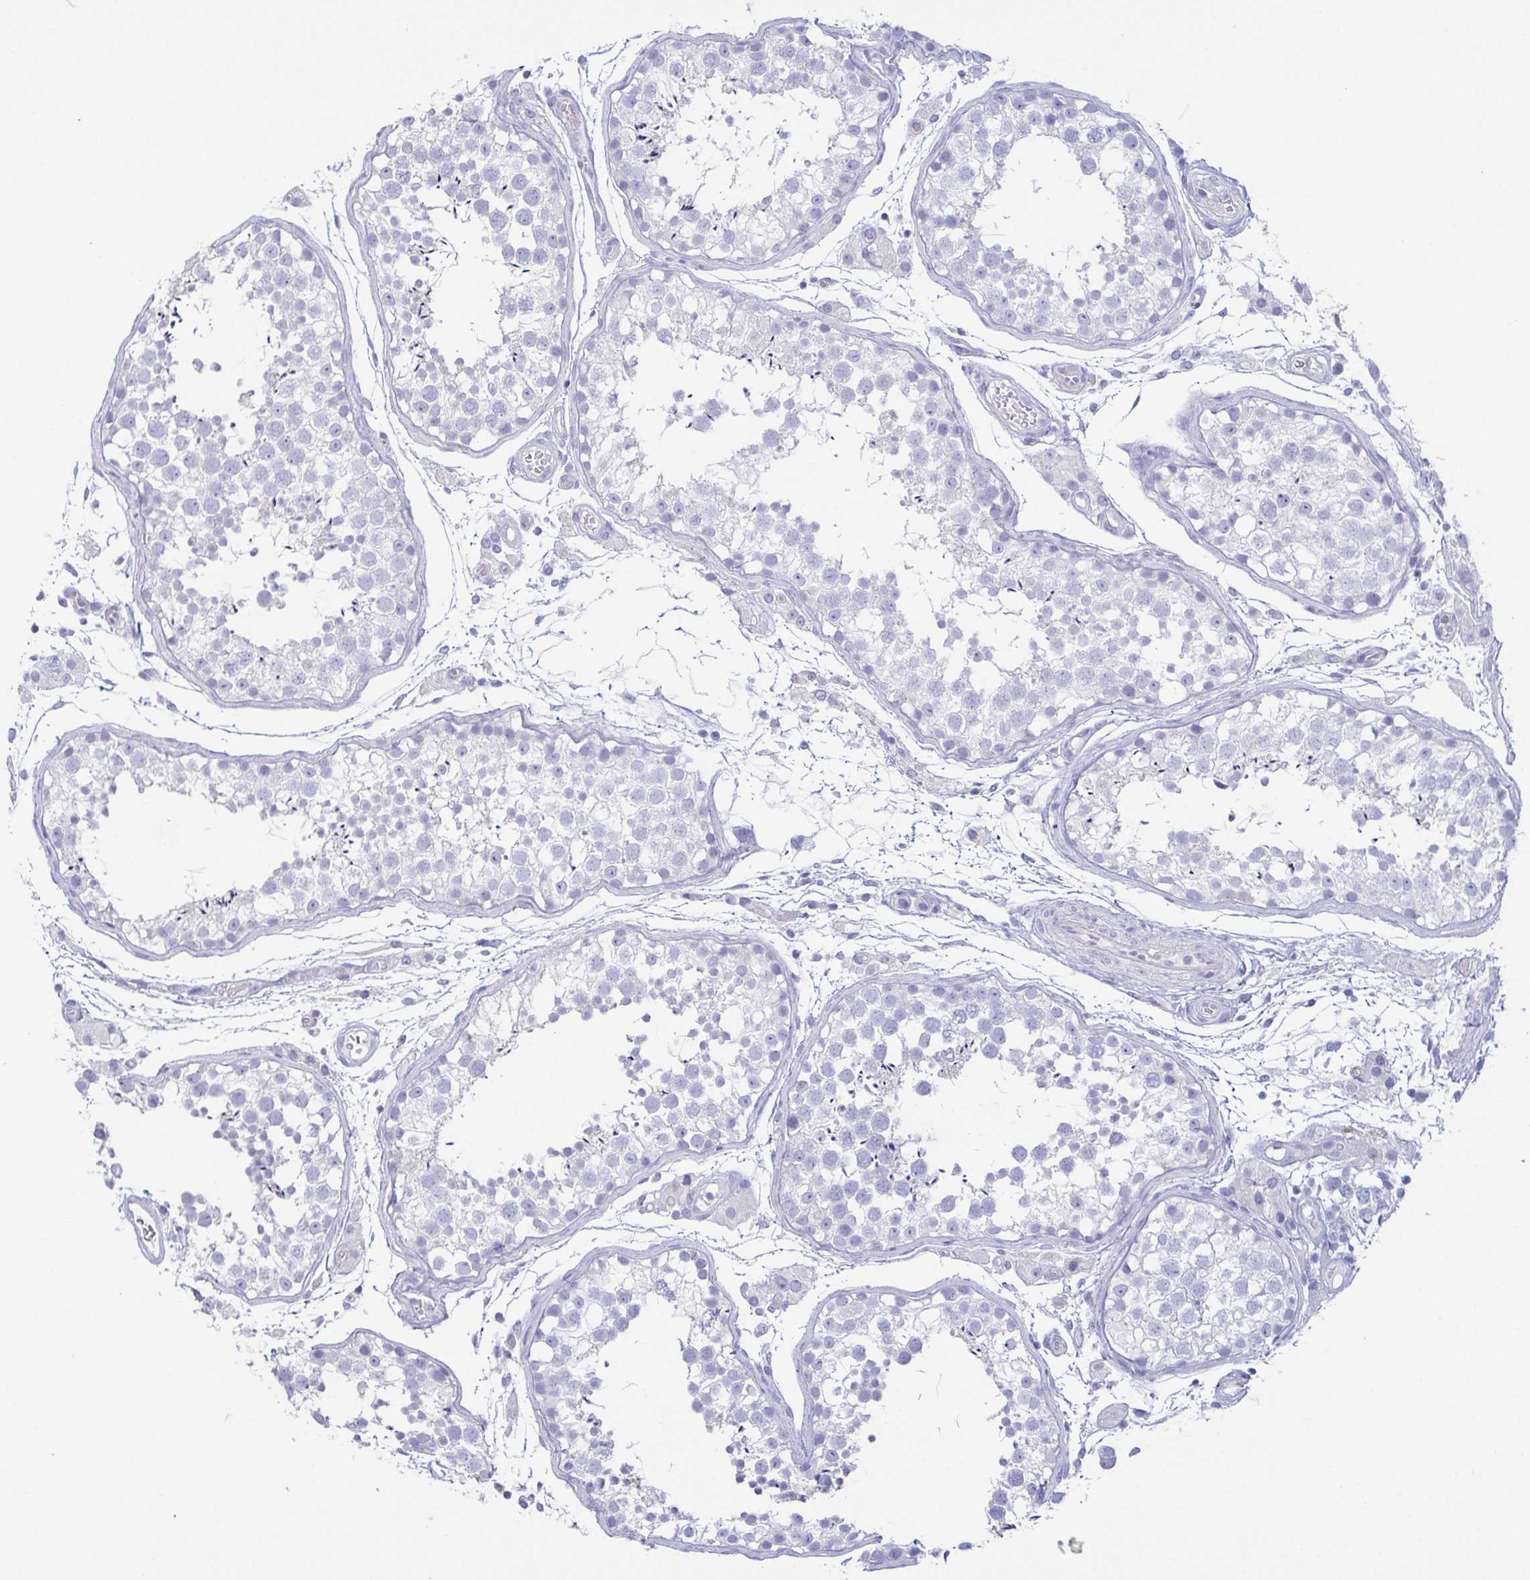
{"staining": {"intensity": "negative", "quantity": "none", "location": "none"}, "tissue": "testis", "cell_type": "Cells in seminiferous ducts", "image_type": "normal", "snomed": [{"axis": "morphology", "description": "Normal tissue, NOS"}, {"axis": "morphology", "description": "Seminoma, NOS"}, {"axis": "topography", "description": "Testis"}], "caption": "Immunohistochemistry (IHC) photomicrograph of unremarkable testis: human testis stained with DAB (3,3'-diaminobenzidine) displays no significant protein positivity in cells in seminiferous ducts.", "gene": "PRR27", "patient": {"sex": "male", "age": 29}}